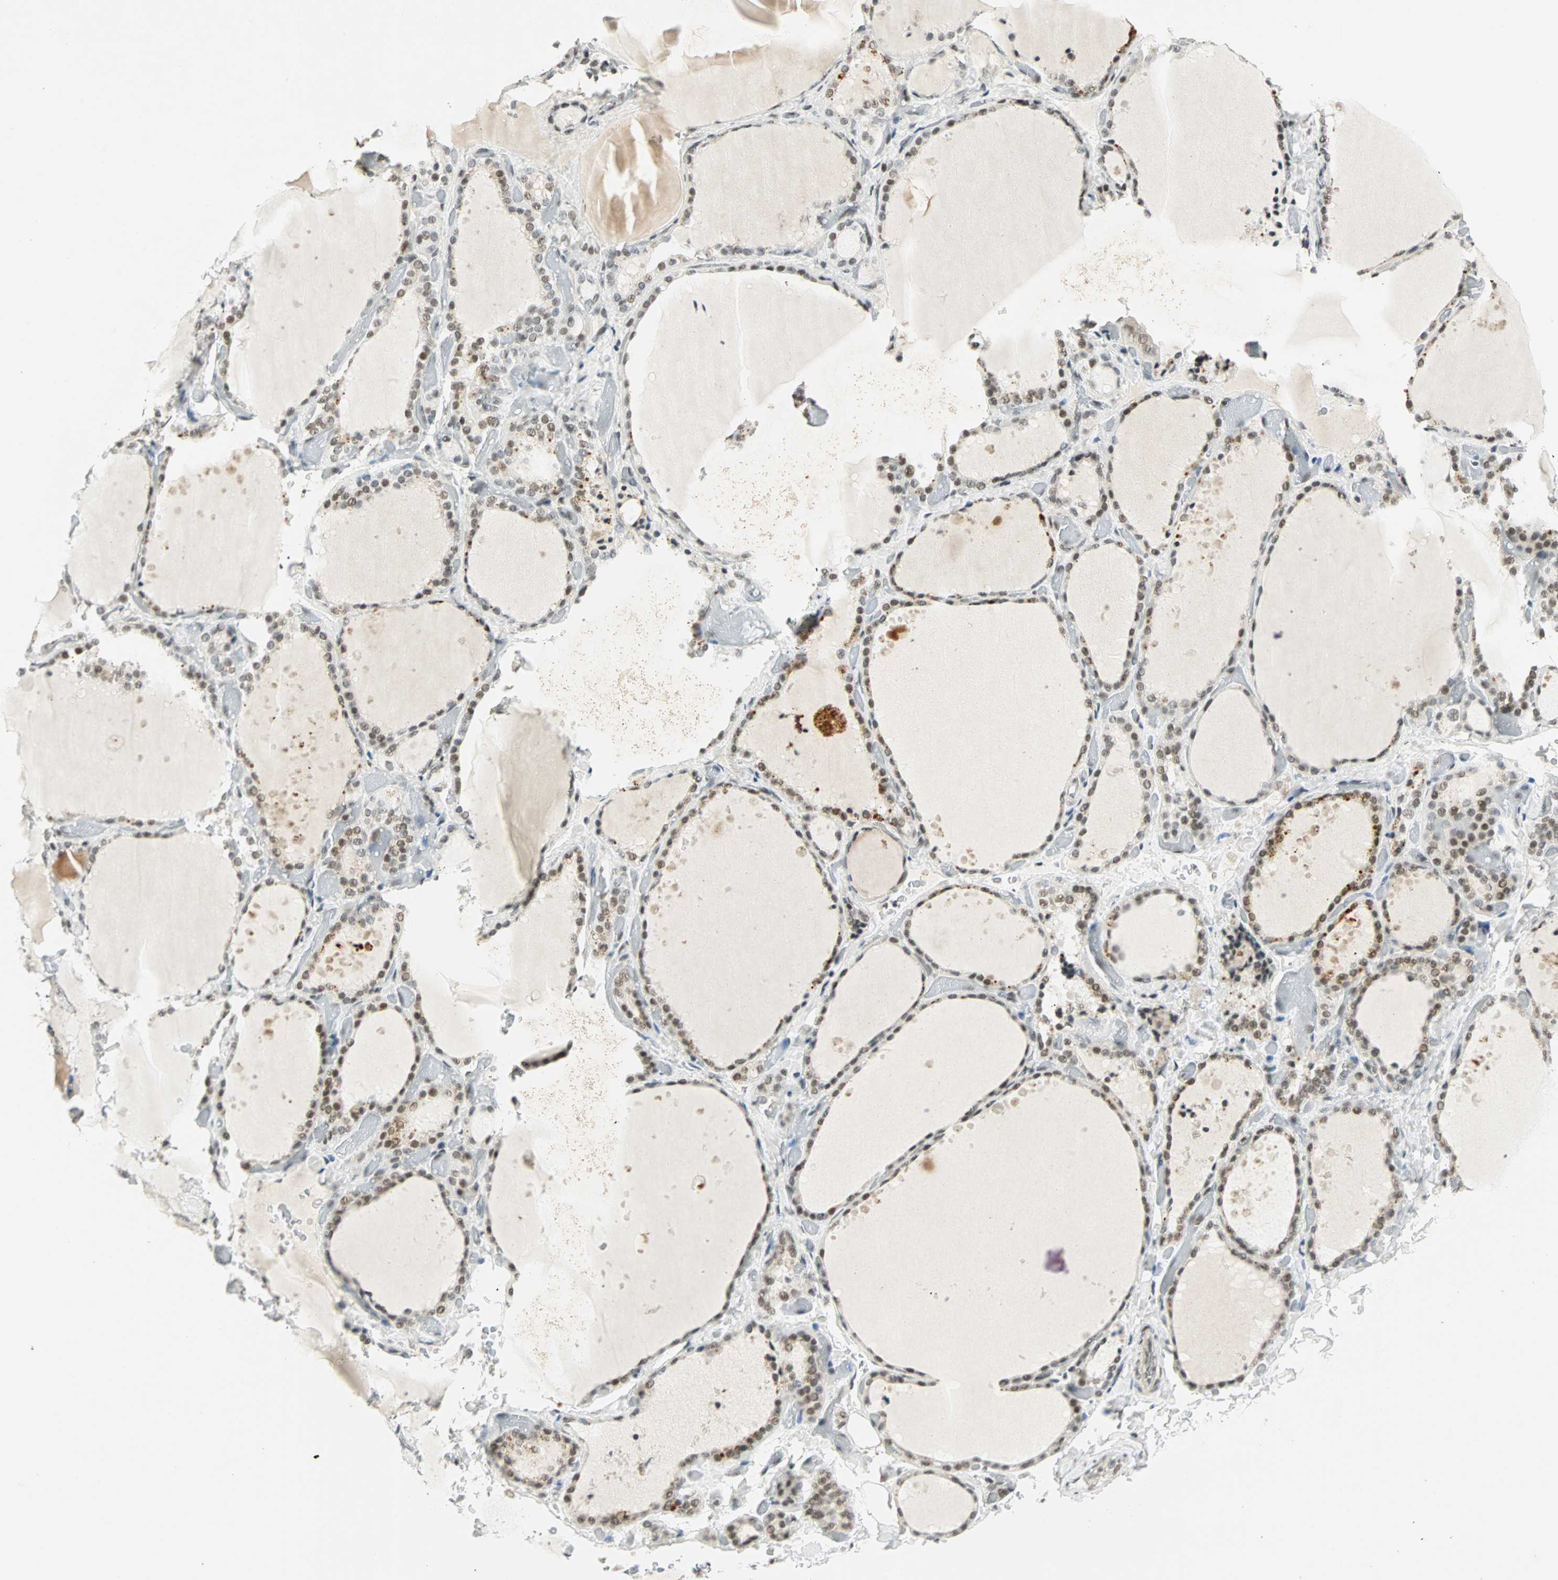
{"staining": {"intensity": "moderate", "quantity": "25%-75%", "location": "nuclear"}, "tissue": "thyroid gland", "cell_type": "Glandular cells", "image_type": "normal", "snomed": [{"axis": "morphology", "description": "Normal tissue, NOS"}, {"axis": "topography", "description": "Thyroid gland"}], "caption": "Protein analysis of normal thyroid gland displays moderate nuclear positivity in approximately 25%-75% of glandular cells. (DAB (3,3'-diaminobenzidine) IHC with brightfield microscopy, high magnification).", "gene": "SMAD3", "patient": {"sex": "female", "age": 44}}